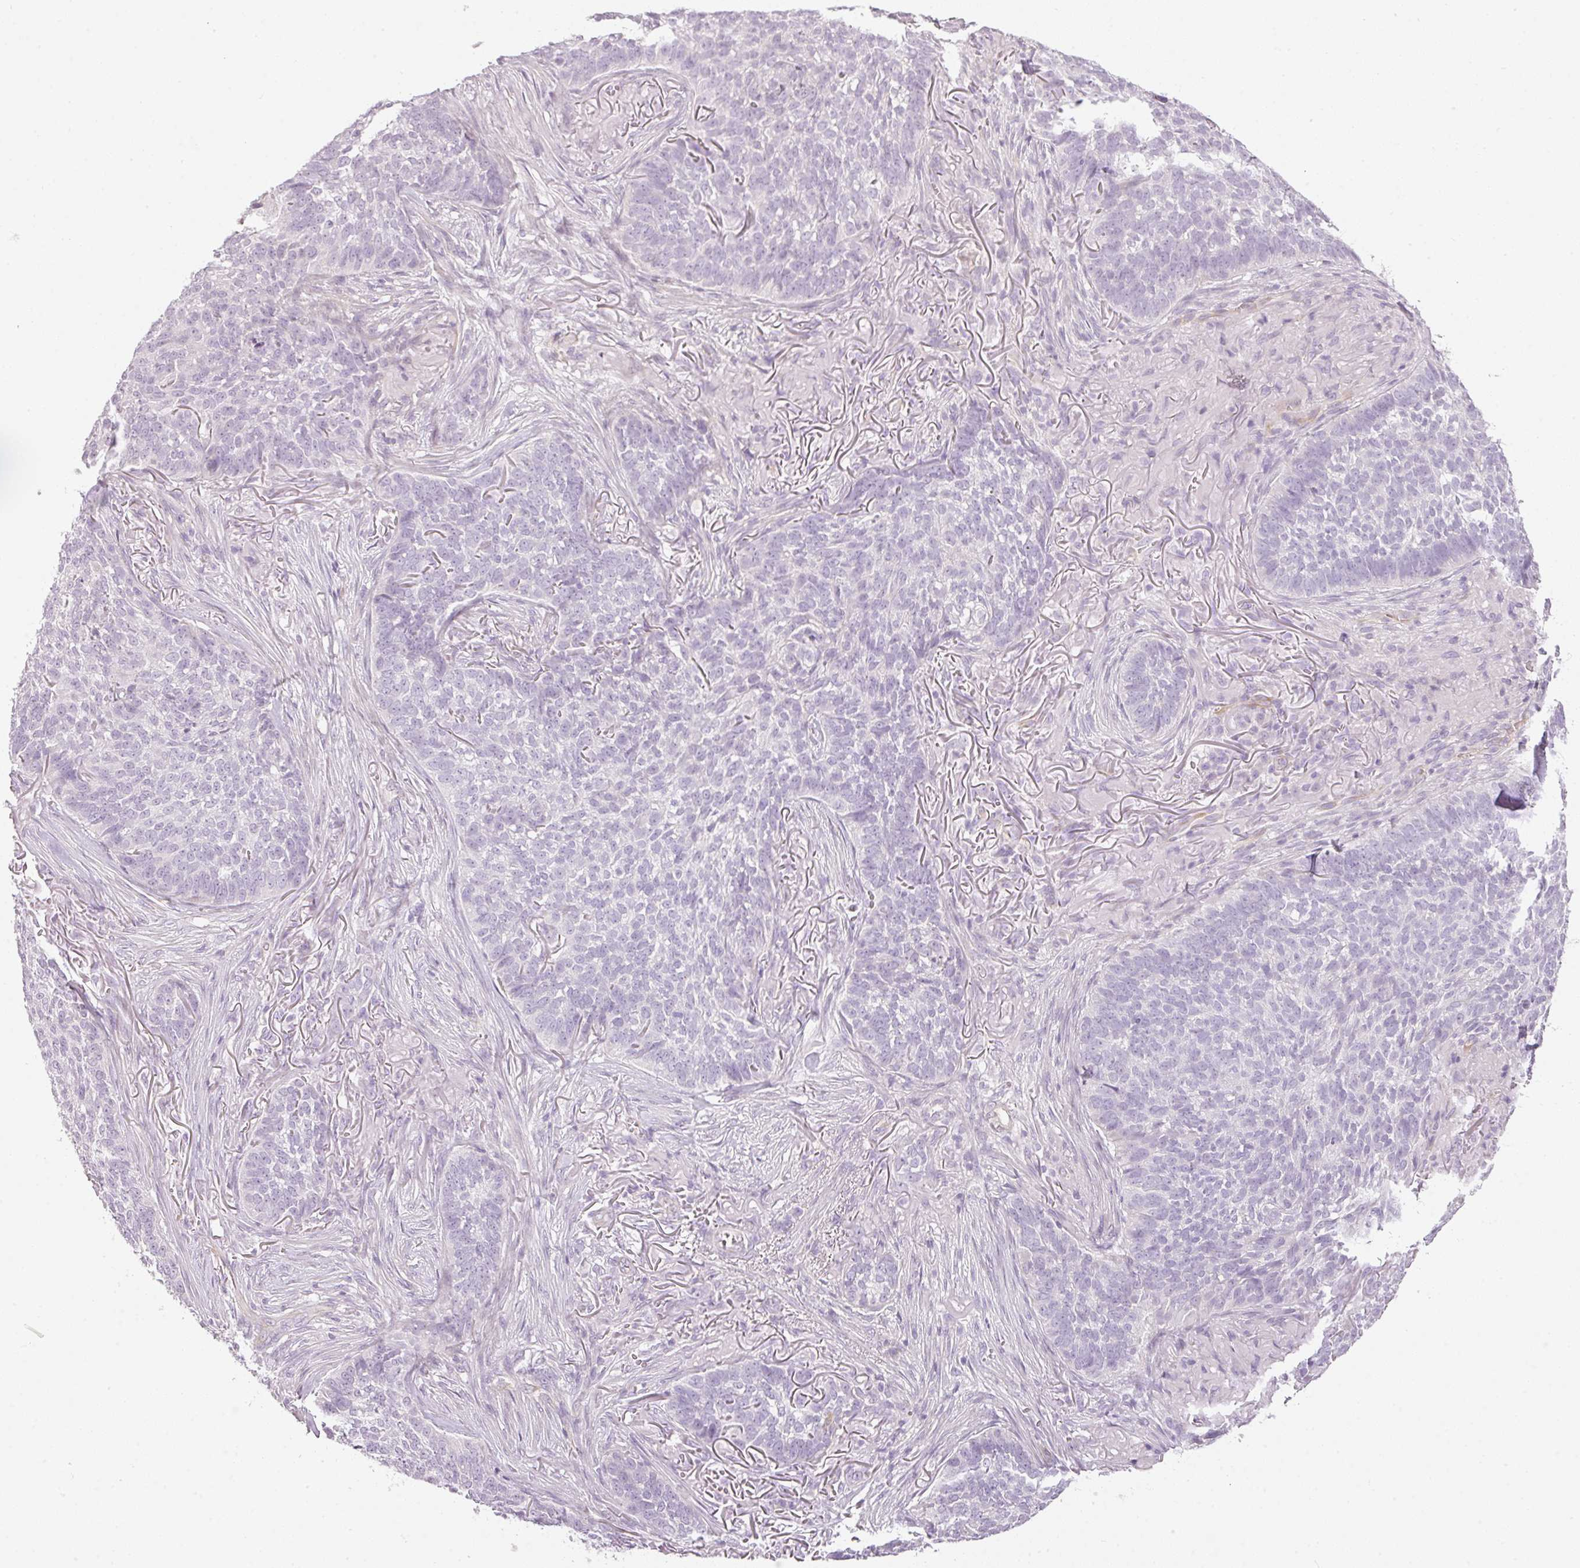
{"staining": {"intensity": "negative", "quantity": "none", "location": "none"}, "tissue": "skin cancer", "cell_type": "Tumor cells", "image_type": "cancer", "snomed": [{"axis": "morphology", "description": "Basal cell carcinoma"}, {"axis": "topography", "description": "Skin"}], "caption": "High power microscopy micrograph of an immunohistochemistry histopathology image of skin basal cell carcinoma, revealing no significant staining in tumor cells.", "gene": "RAX2", "patient": {"sex": "male", "age": 85}}